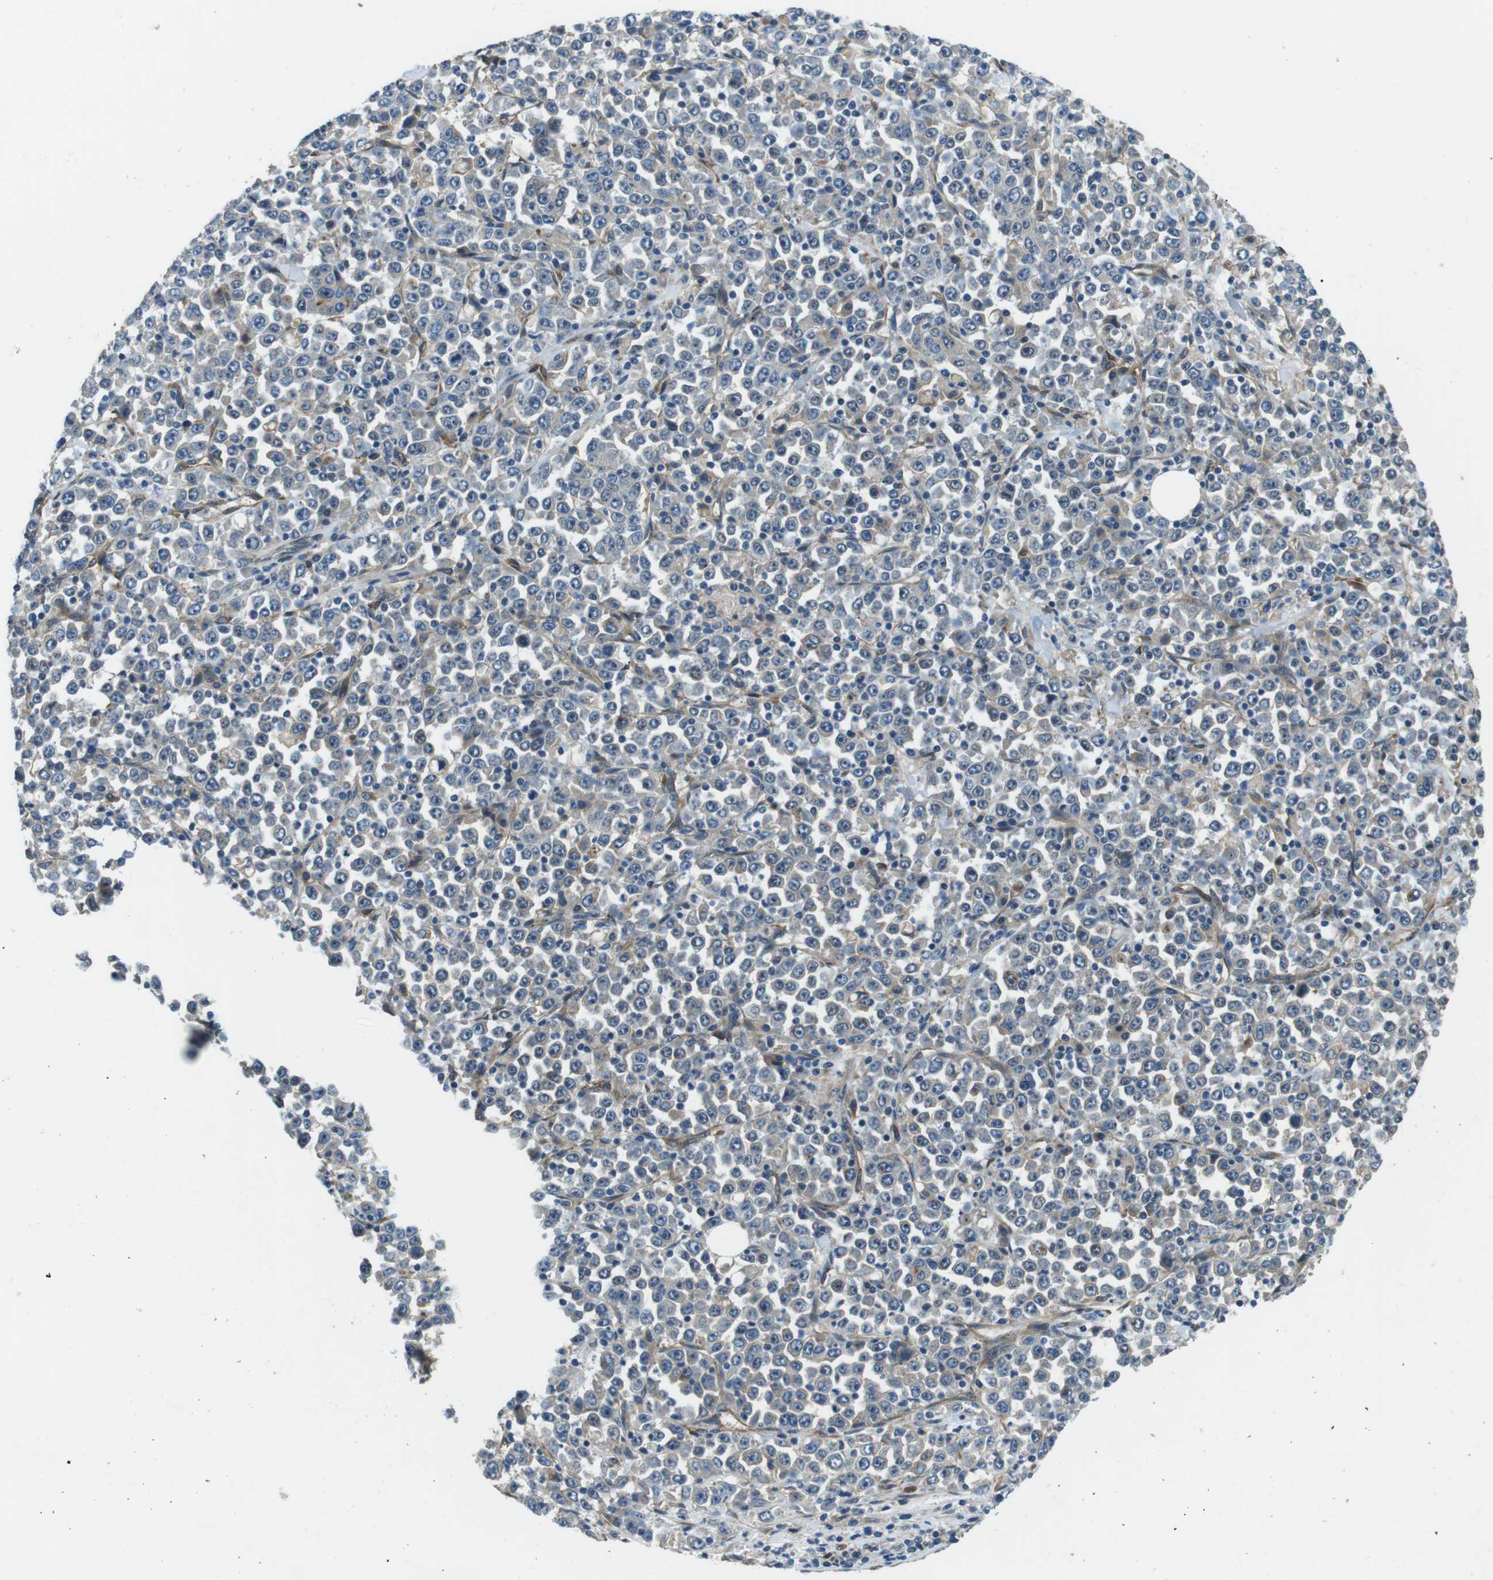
{"staining": {"intensity": "weak", "quantity": "<25%", "location": "cytoplasmic/membranous"}, "tissue": "stomach cancer", "cell_type": "Tumor cells", "image_type": "cancer", "snomed": [{"axis": "morphology", "description": "Normal tissue, NOS"}, {"axis": "morphology", "description": "Adenocarcinoma, NOS"}, {"axis": "topography", "description": "Stomach, upper"}, {"axis": "topography", "description": "Stomach"}], "caption": "Tumor cells are negative for protein expression in human stomach adenocarcinoma. (DAB (3,3'-diaminobenzidine) immunohistochemistry visualized using brightfield microscopy, high magnification).", "gene": "PALD1", "patient": {"sex": "male", "age": 59}}